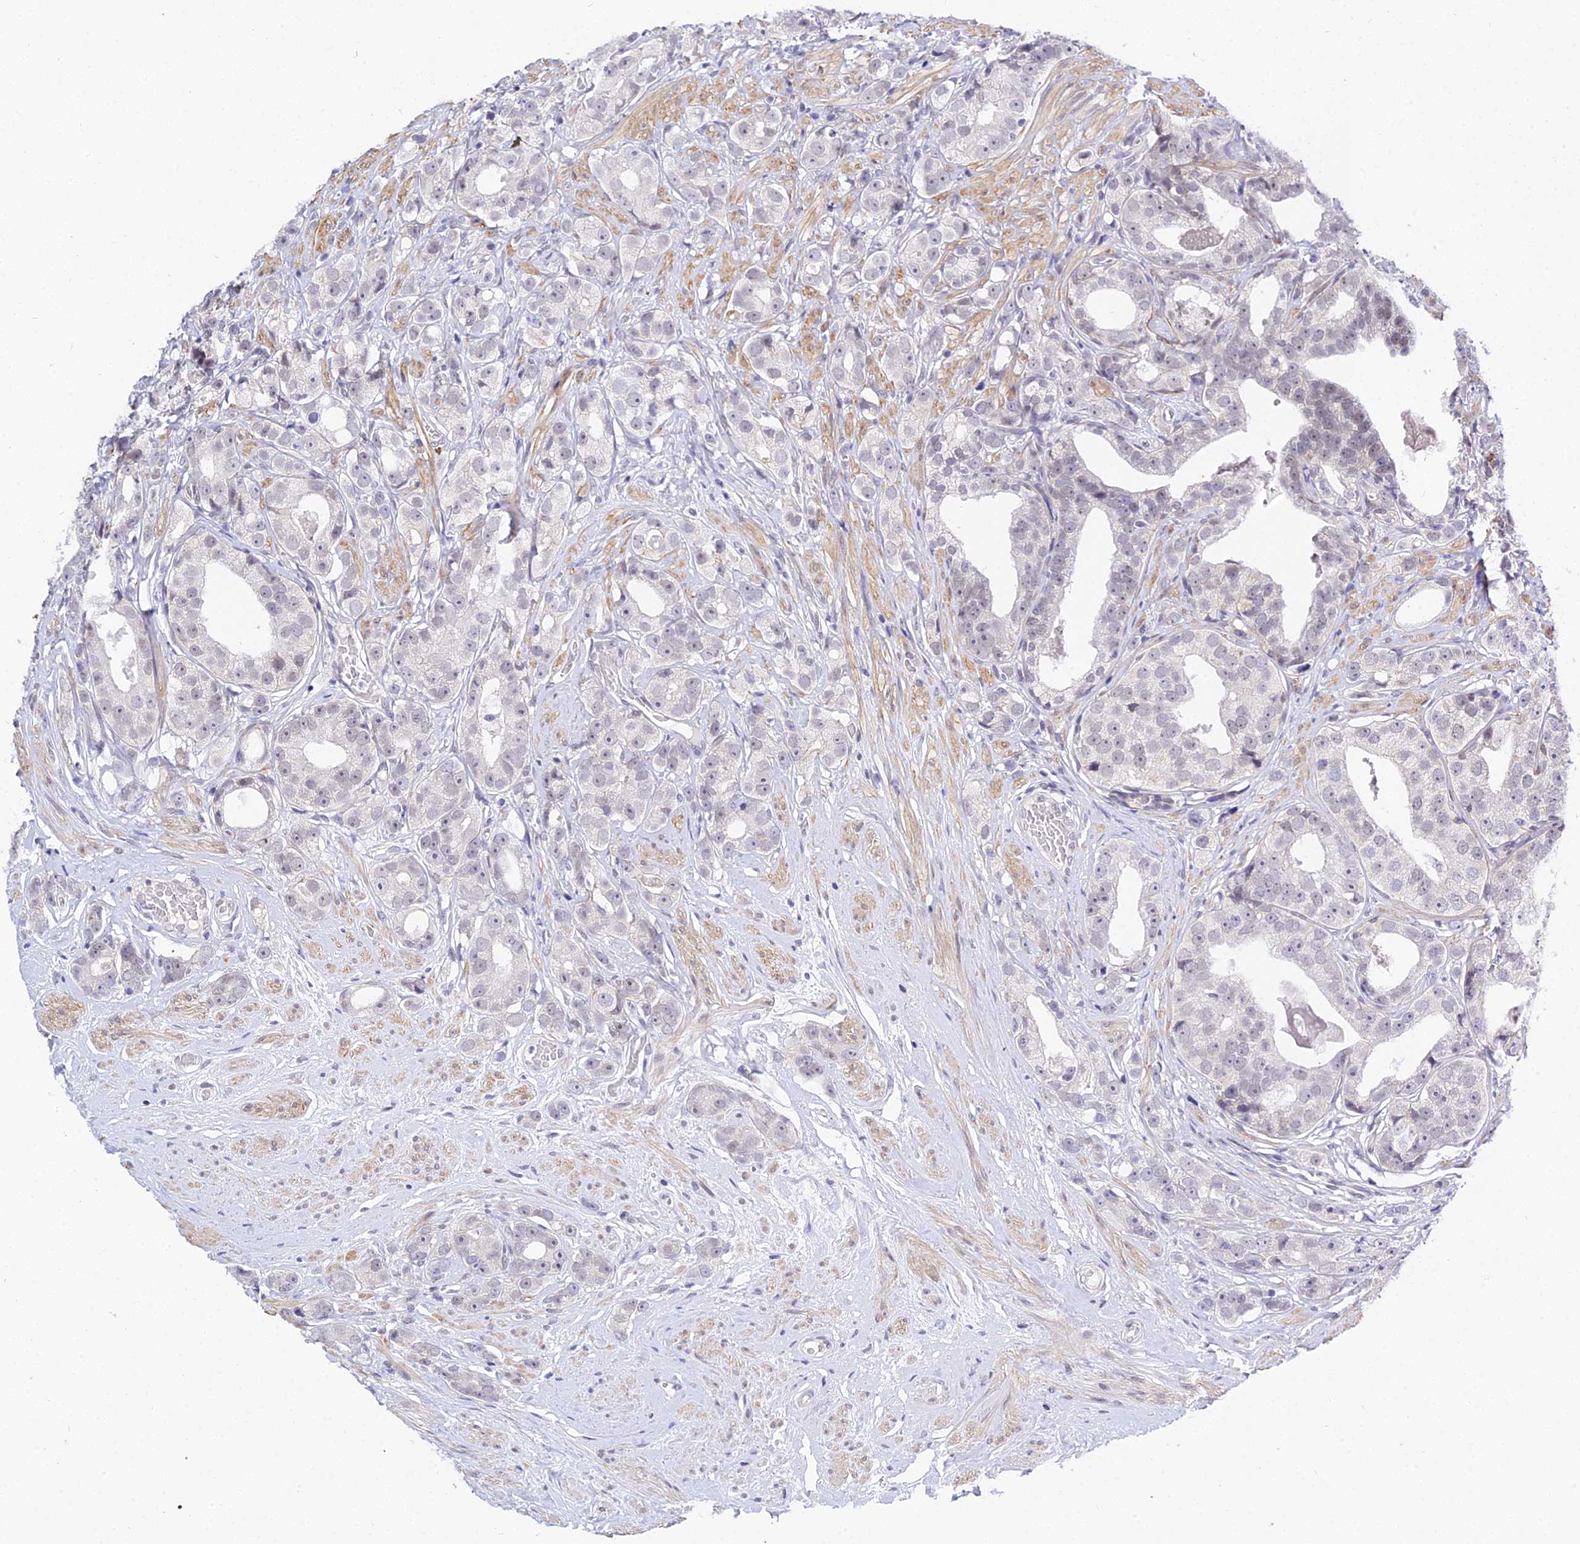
{"staining": {"intensity": "negative", "quantity": "none", "location": "none"}, "tissue": "prostate cancer", "cell_type": "Tumor cells", "image_type": "cancer", "snomed": [{"axis": "morphology", "description": "Adenocarcinoma, High grade"}, {"axis": "topography", "description": "Prostate"}], "caption": "This is a photomicrograph of immunohistochemistry staining of adenocarcinoma (high-grade) (prostate), which shows no positivity in tumor cells.", "gene": "ZNF628", "patient": {"sex": "male", "age": 71}}